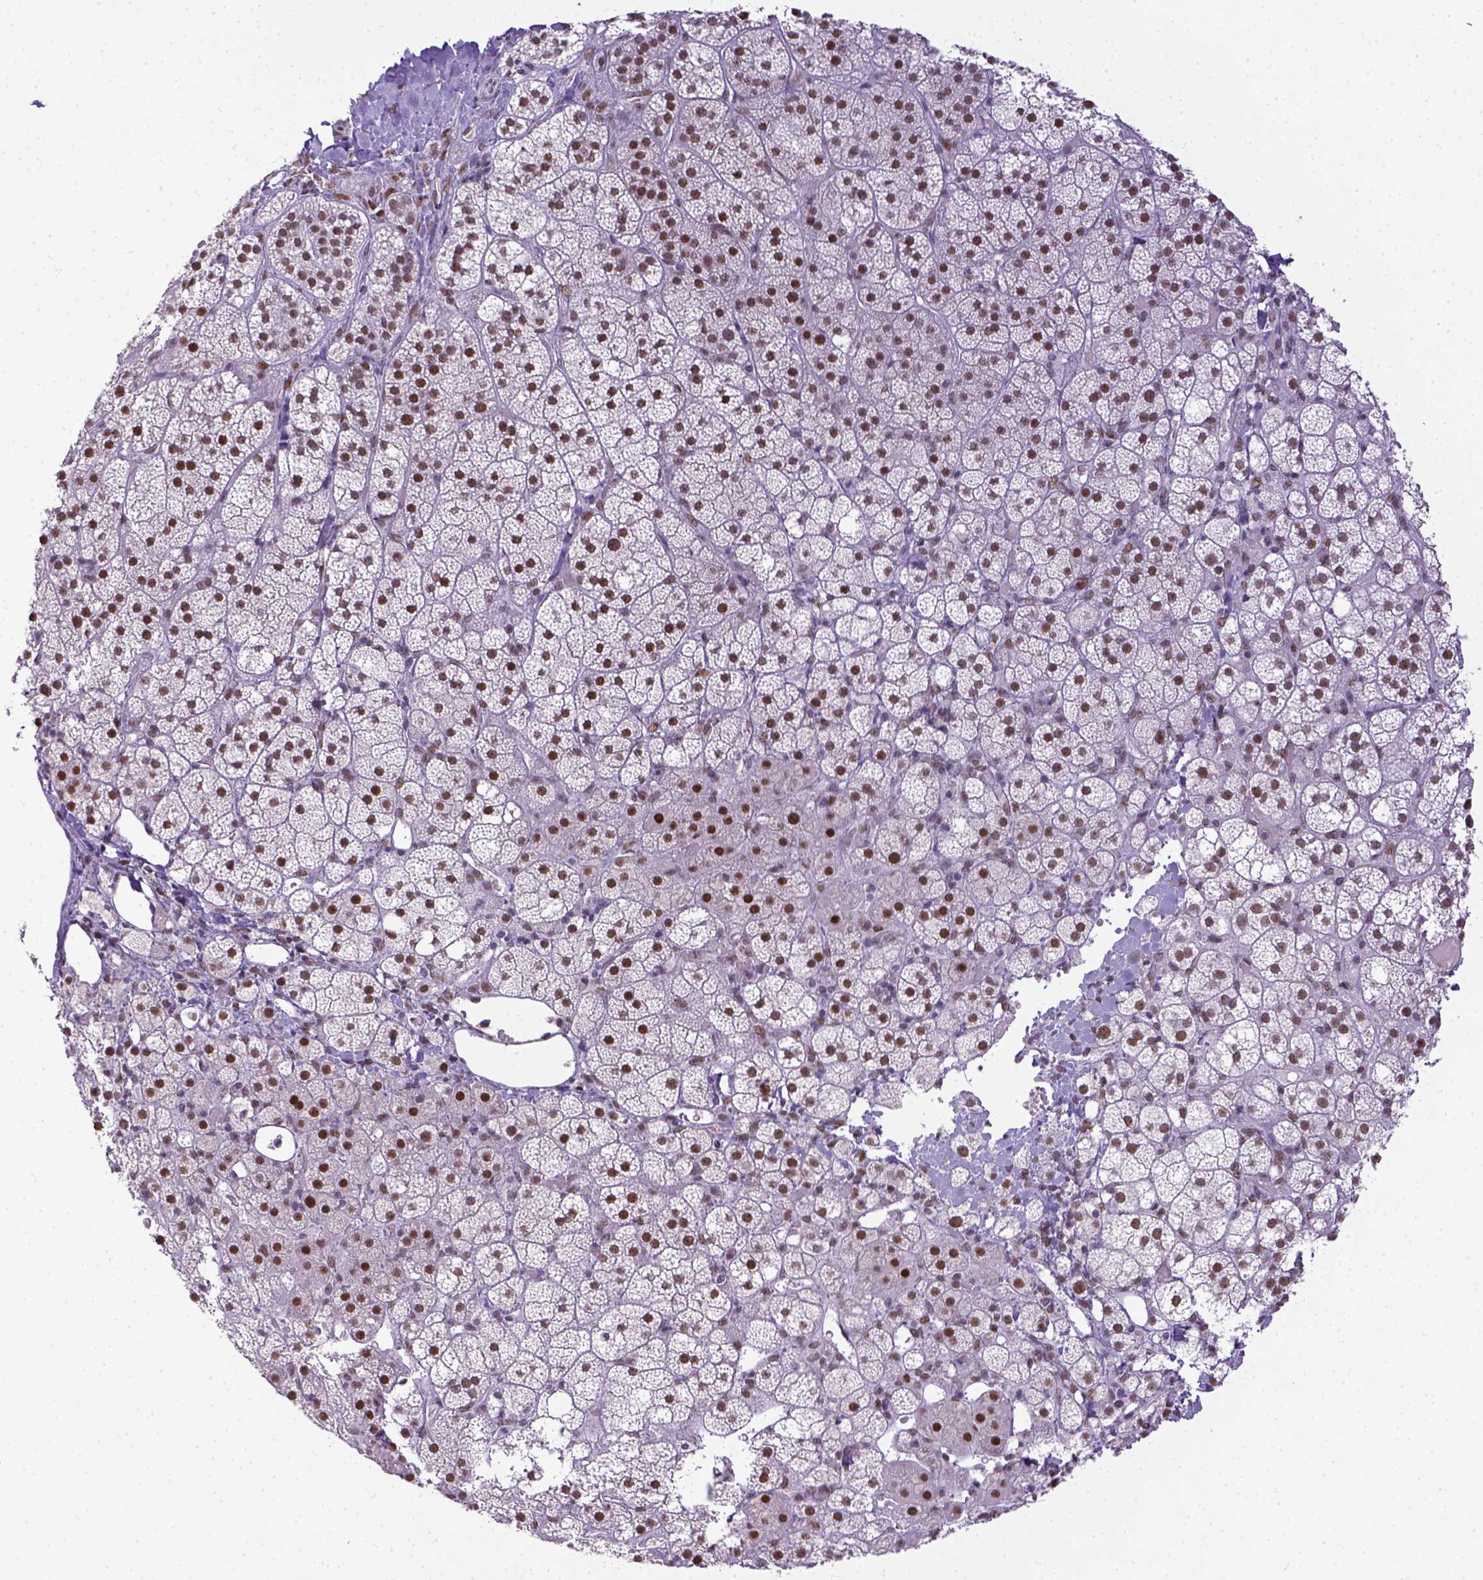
{"staining": {"intensity": "strong", "quantity": ">75%", "location": "nuclear"}, "tissue": "adrenal gland", "cell_type": "Glandular cells", "image_type": "normal", "snomed": [{"axis": "morphology", "description": "Normal tissue, NOS"}, {"axis": "topography", "description": "Adrenal gland"}], "caption": "Brown immunohistochemical staining in normal human adrenal gland shows strong nuclear positivity in about >75% of glandular cells.", "gene": "ERCC1", "patient": {"sex": "male", "age": 53}}